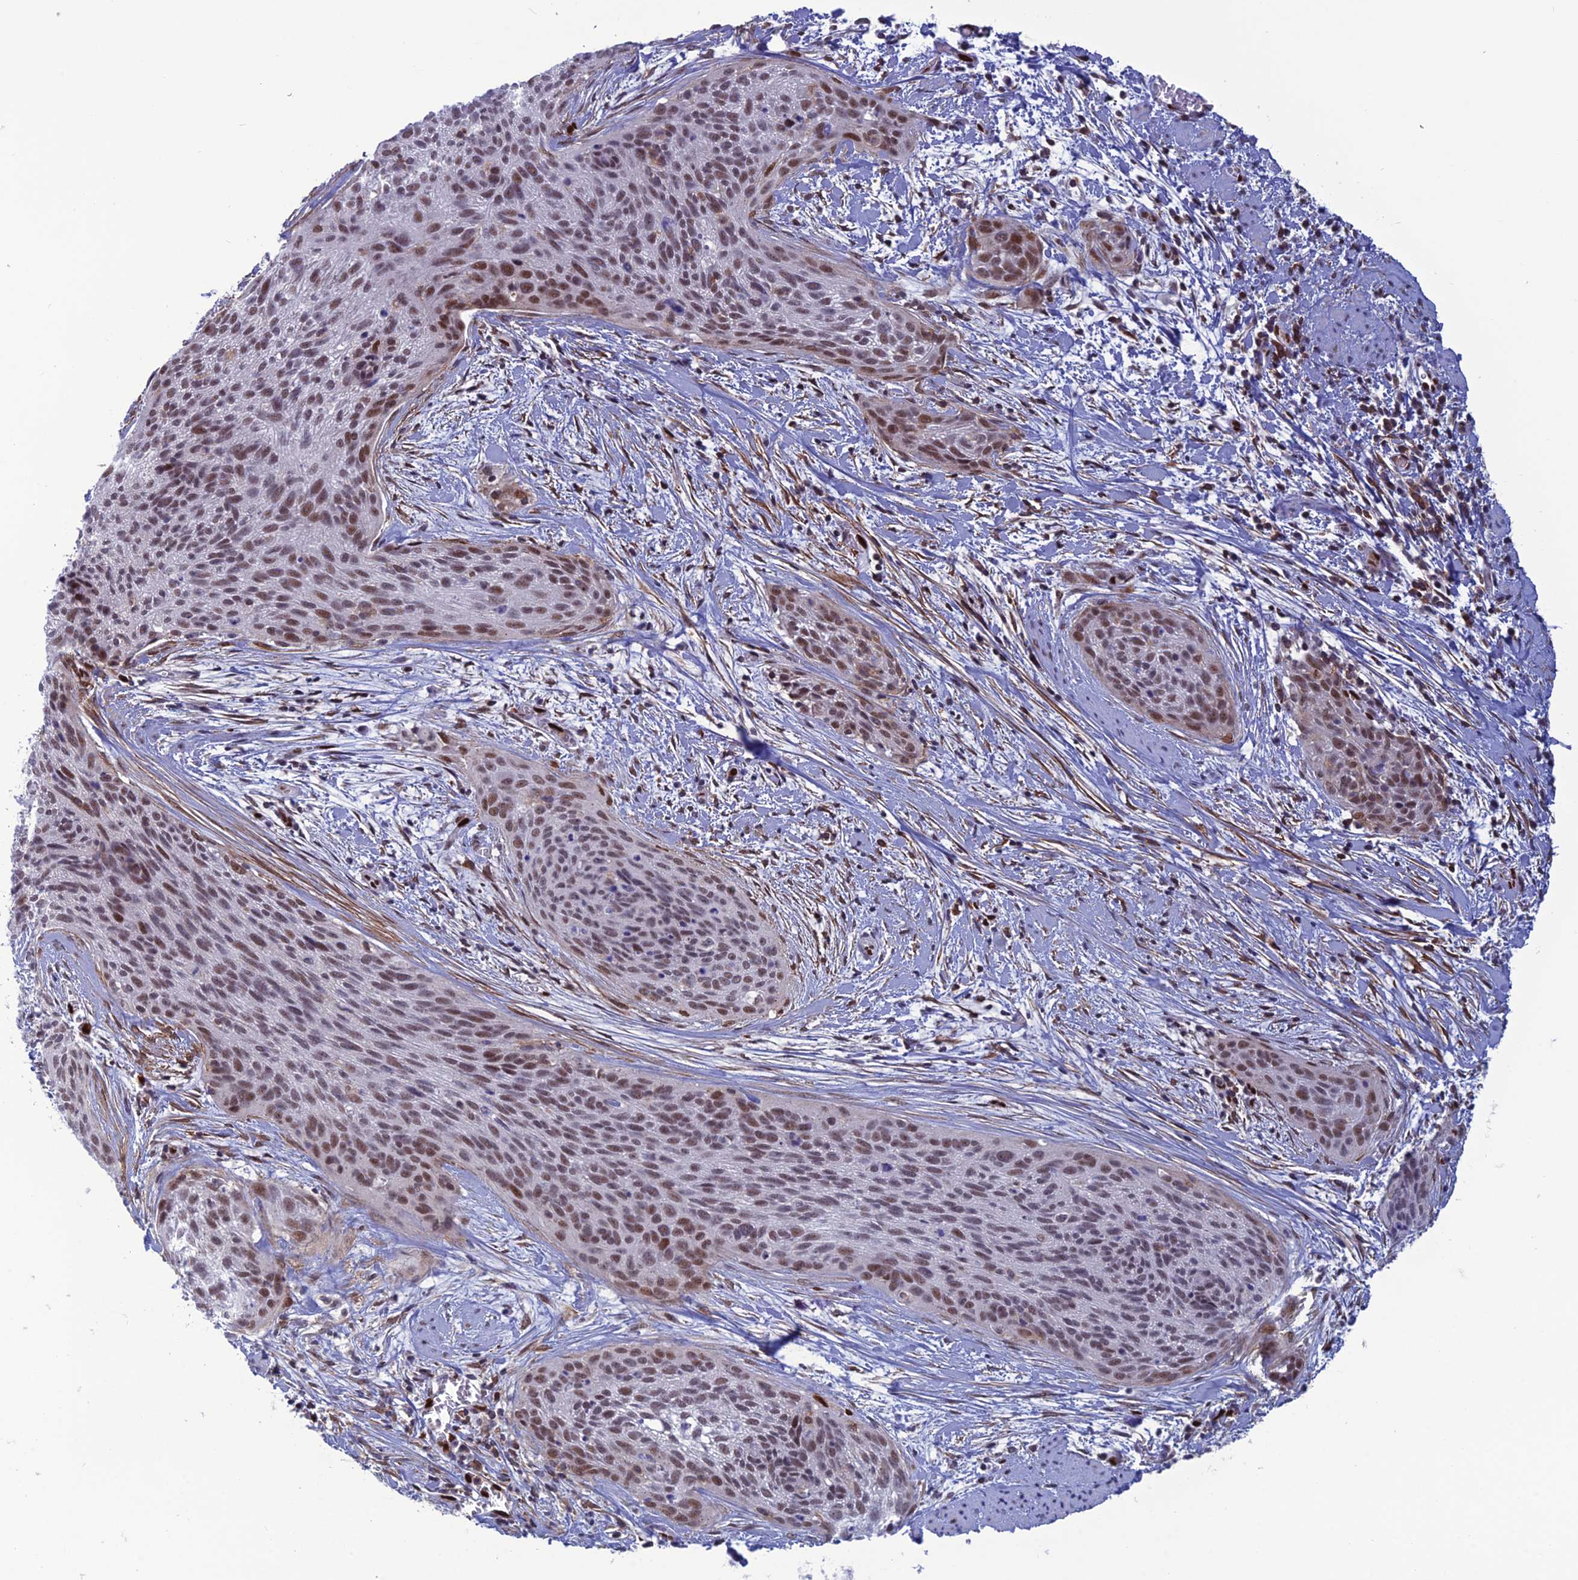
{"staining": {"intensity": "moderate", "quantity": "25%-75%", "location": "nuclear"}, "tissue": "cervical cancer", "cell_type": "Tumor cells", "image_type": "cancer", "snomed": [{"axis": "morphology", "description": "Squamous cell carcinoma, NOS"}, {"axis": "topography", "description": "Cervix"}], "caption": "Immunohistochemistry (DAB (3,3'-diaminobenzidine)) staining of squamous cell carcinoma (cervical) shows moderate nuclear protein staining in approximately 25%-75% of tumor cells.", "gene": "NOL4L", "patient": {"sex": "female", "age": 55}}